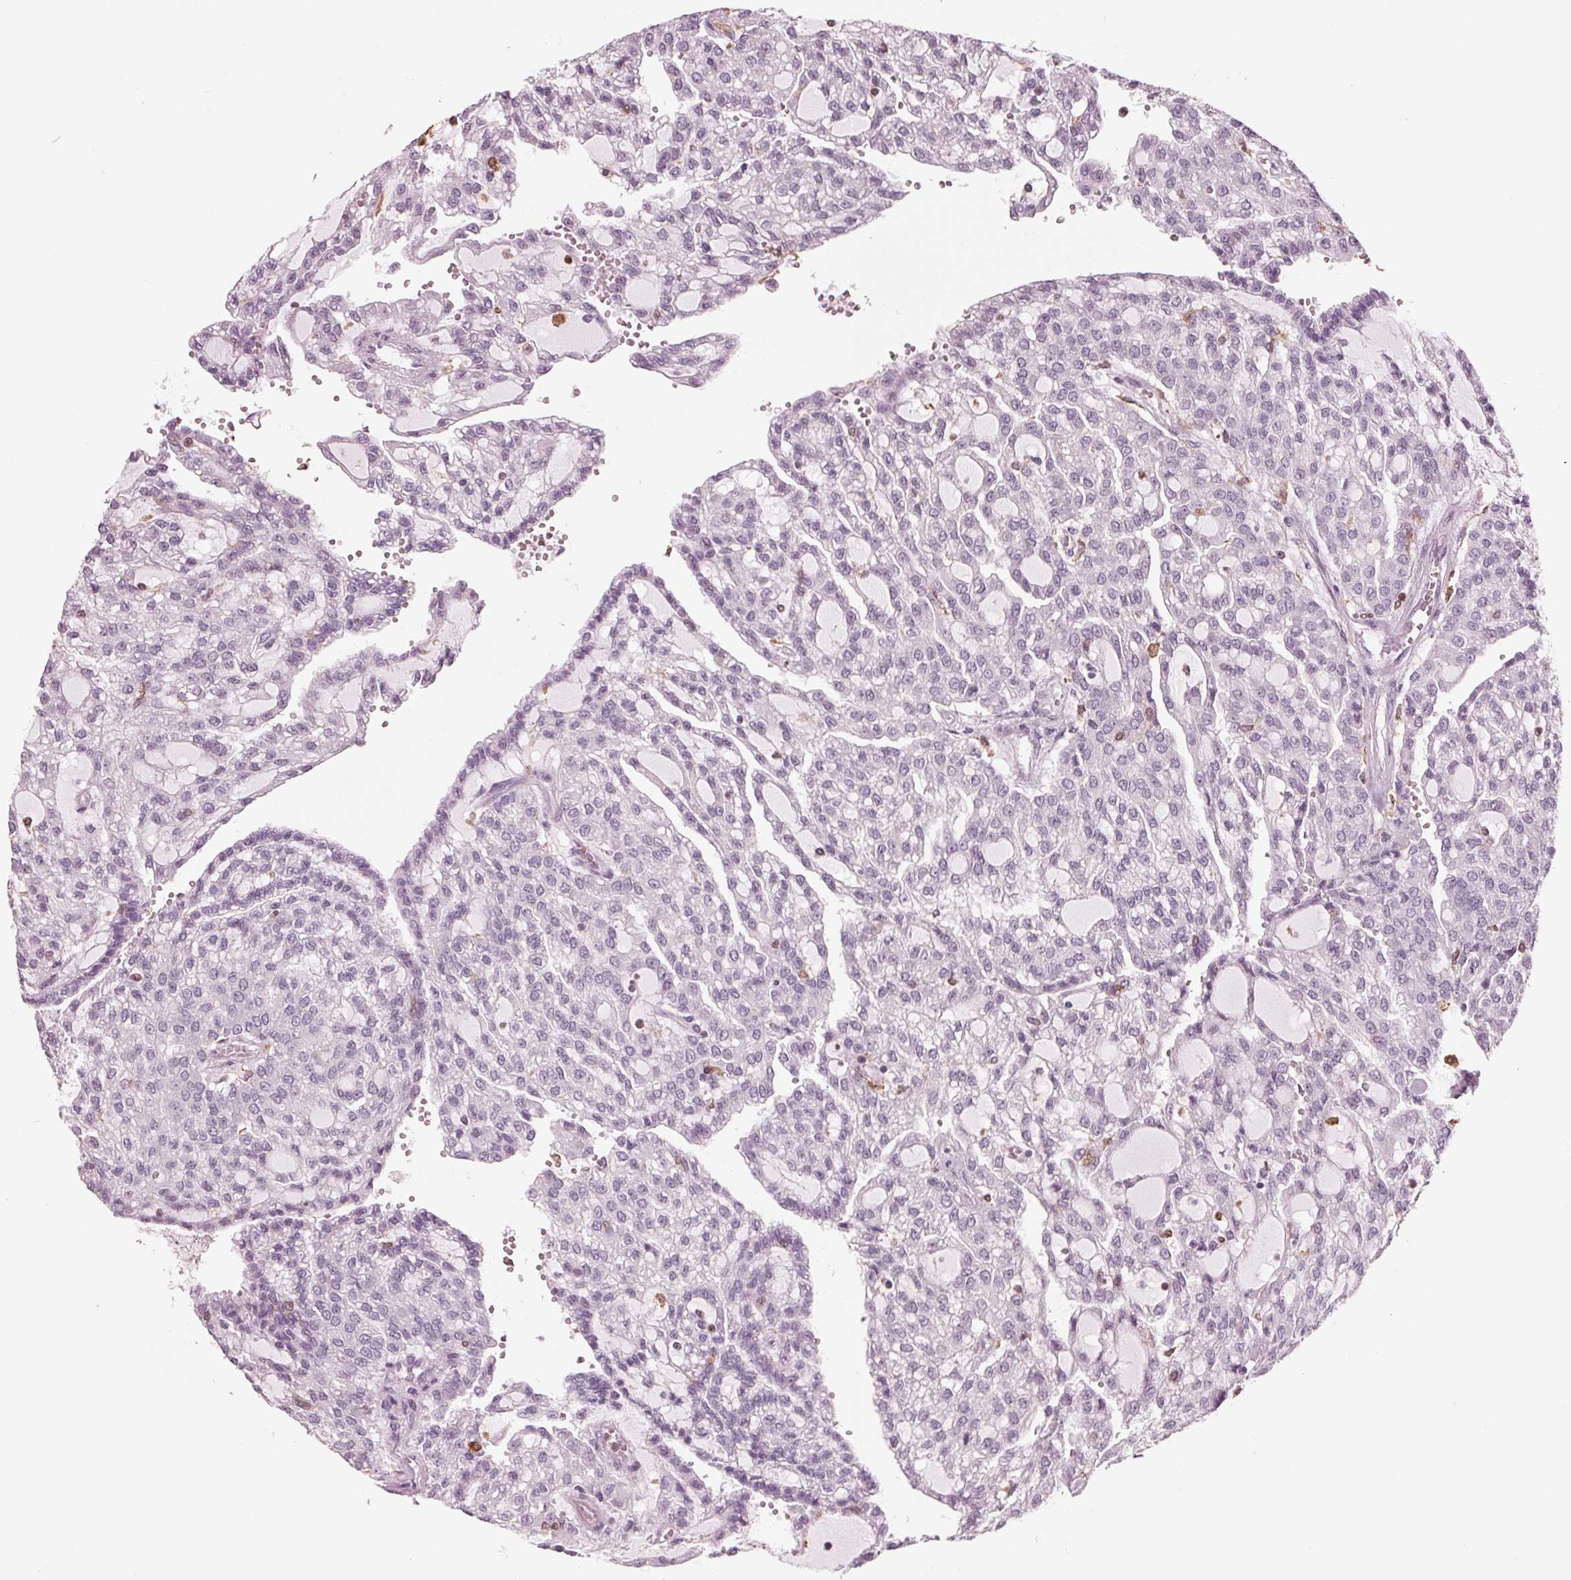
{"staining": {"intensity": "negative", "quantity": "none", "location": "none"}, "tissue": "renal cancer", "cell_type": "Tumor cells", "image_type": "cancer", "snomed": [{"axis": "morphology", "description": "Adenocarcinoma, NOS"}, {"axis": "topography", "description": "Kidney"}], "caption": "Adenocarcinoma (renal) stained for a protein using immunohistochemistry (IHC) demonstrates no expression tumor cells.", "gene": "BTLA", "patient": {"sex": "male", "age": 63}}